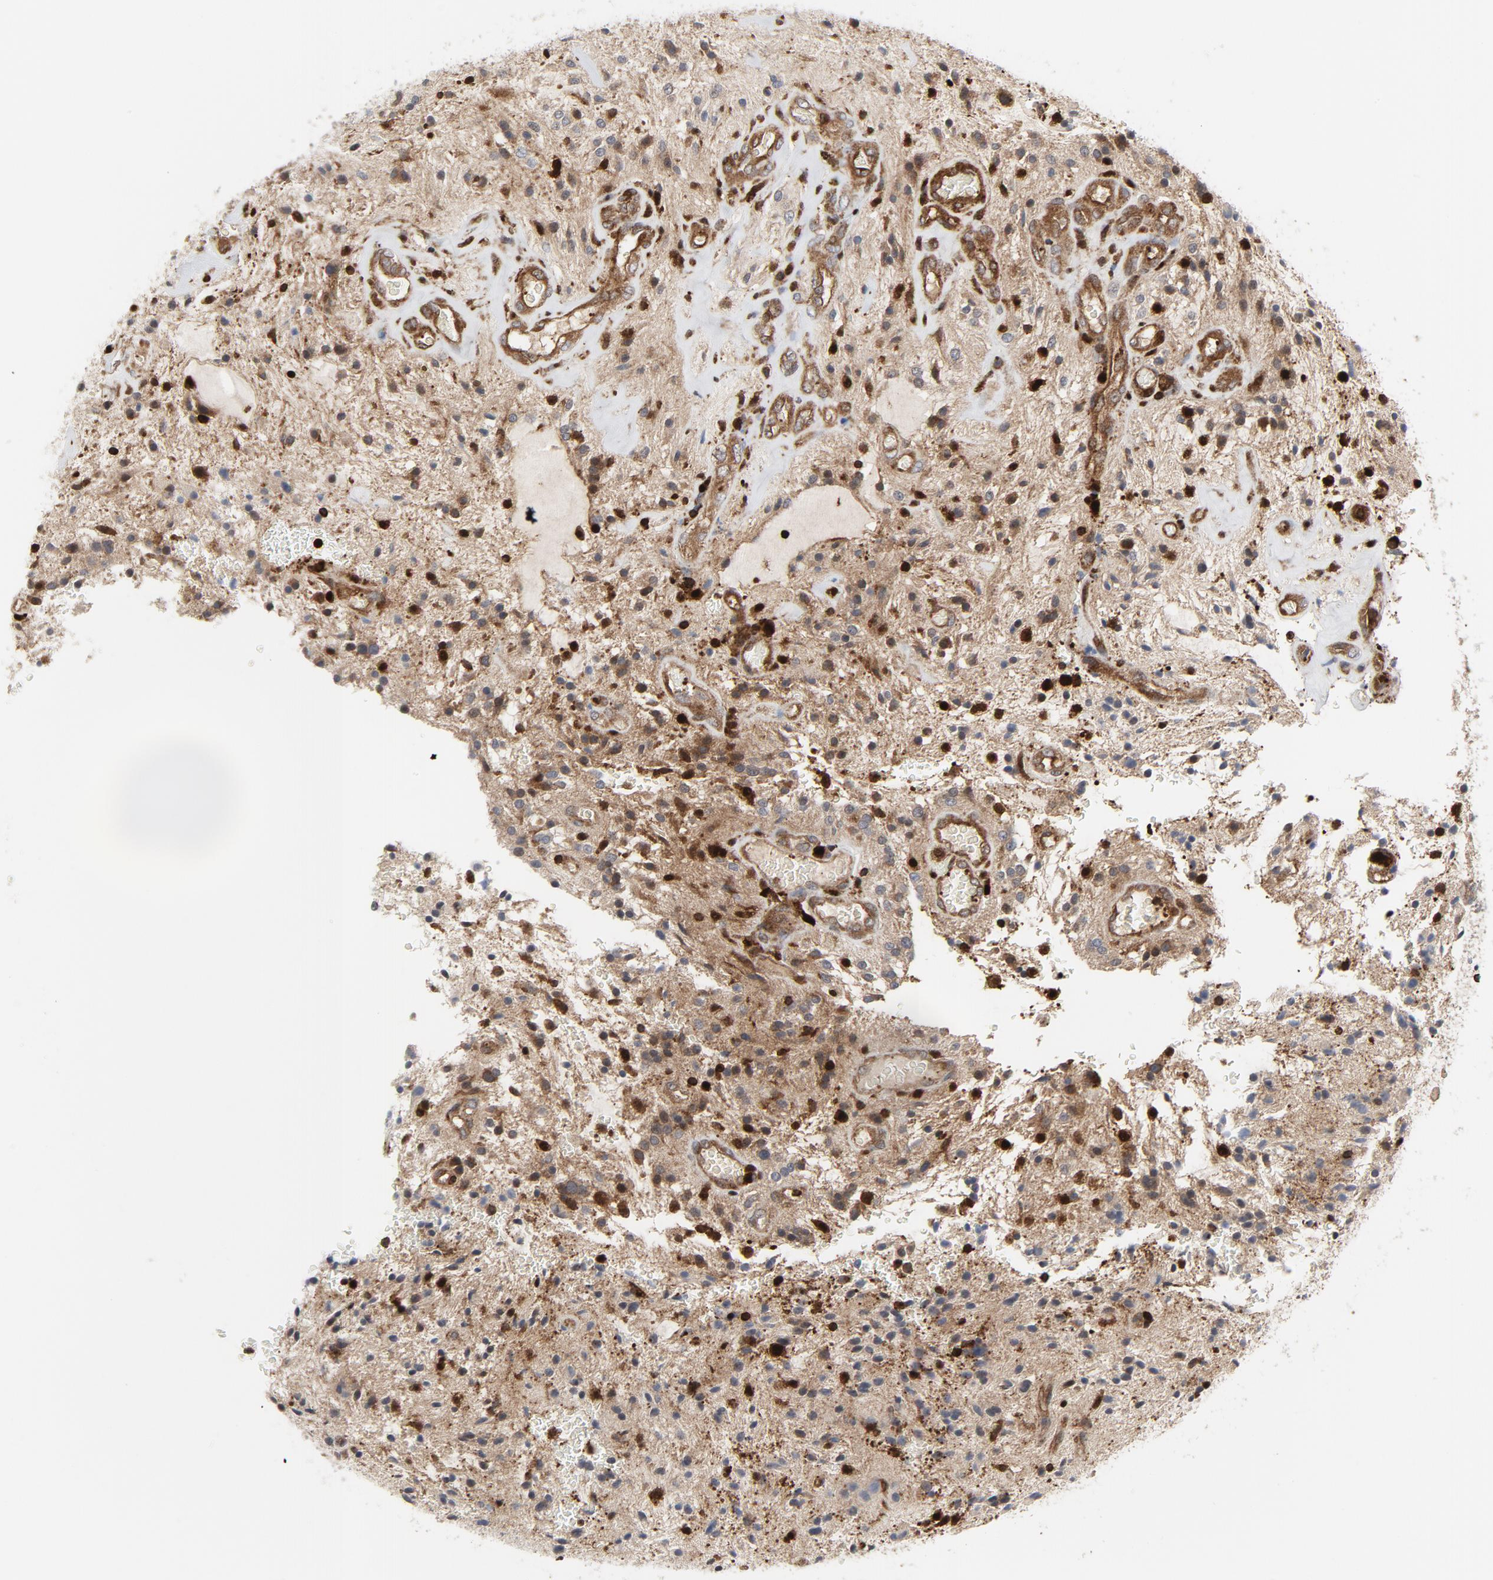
{"staining": {"intensity": "moderate", "quantity": ">75%", "location": "cytoplasmic/membranous"}, "tissue": "glioma", "cell_type": "Tumor cells", "image_type": "cancer", "snomed": [{"axis": "morphology", "description": "Glioma, malignant, NOS"}, {"axis": "topography", "description": "Cerebellum"}], "caption": "Immunohistochemistry (IHC) staining of glioma, which displays medium levels of moderate cytoplasmic/membranous expression in approximately >75% of tumor cells indicating moderate cytoplasmic/membranous protein staining. The staining was performed using DAB (brown) for protein detection and nuclei were counterstained in hematoxylin (blue).", "gene": "YES1", "patient": {"sex": "female", "age": 10}}